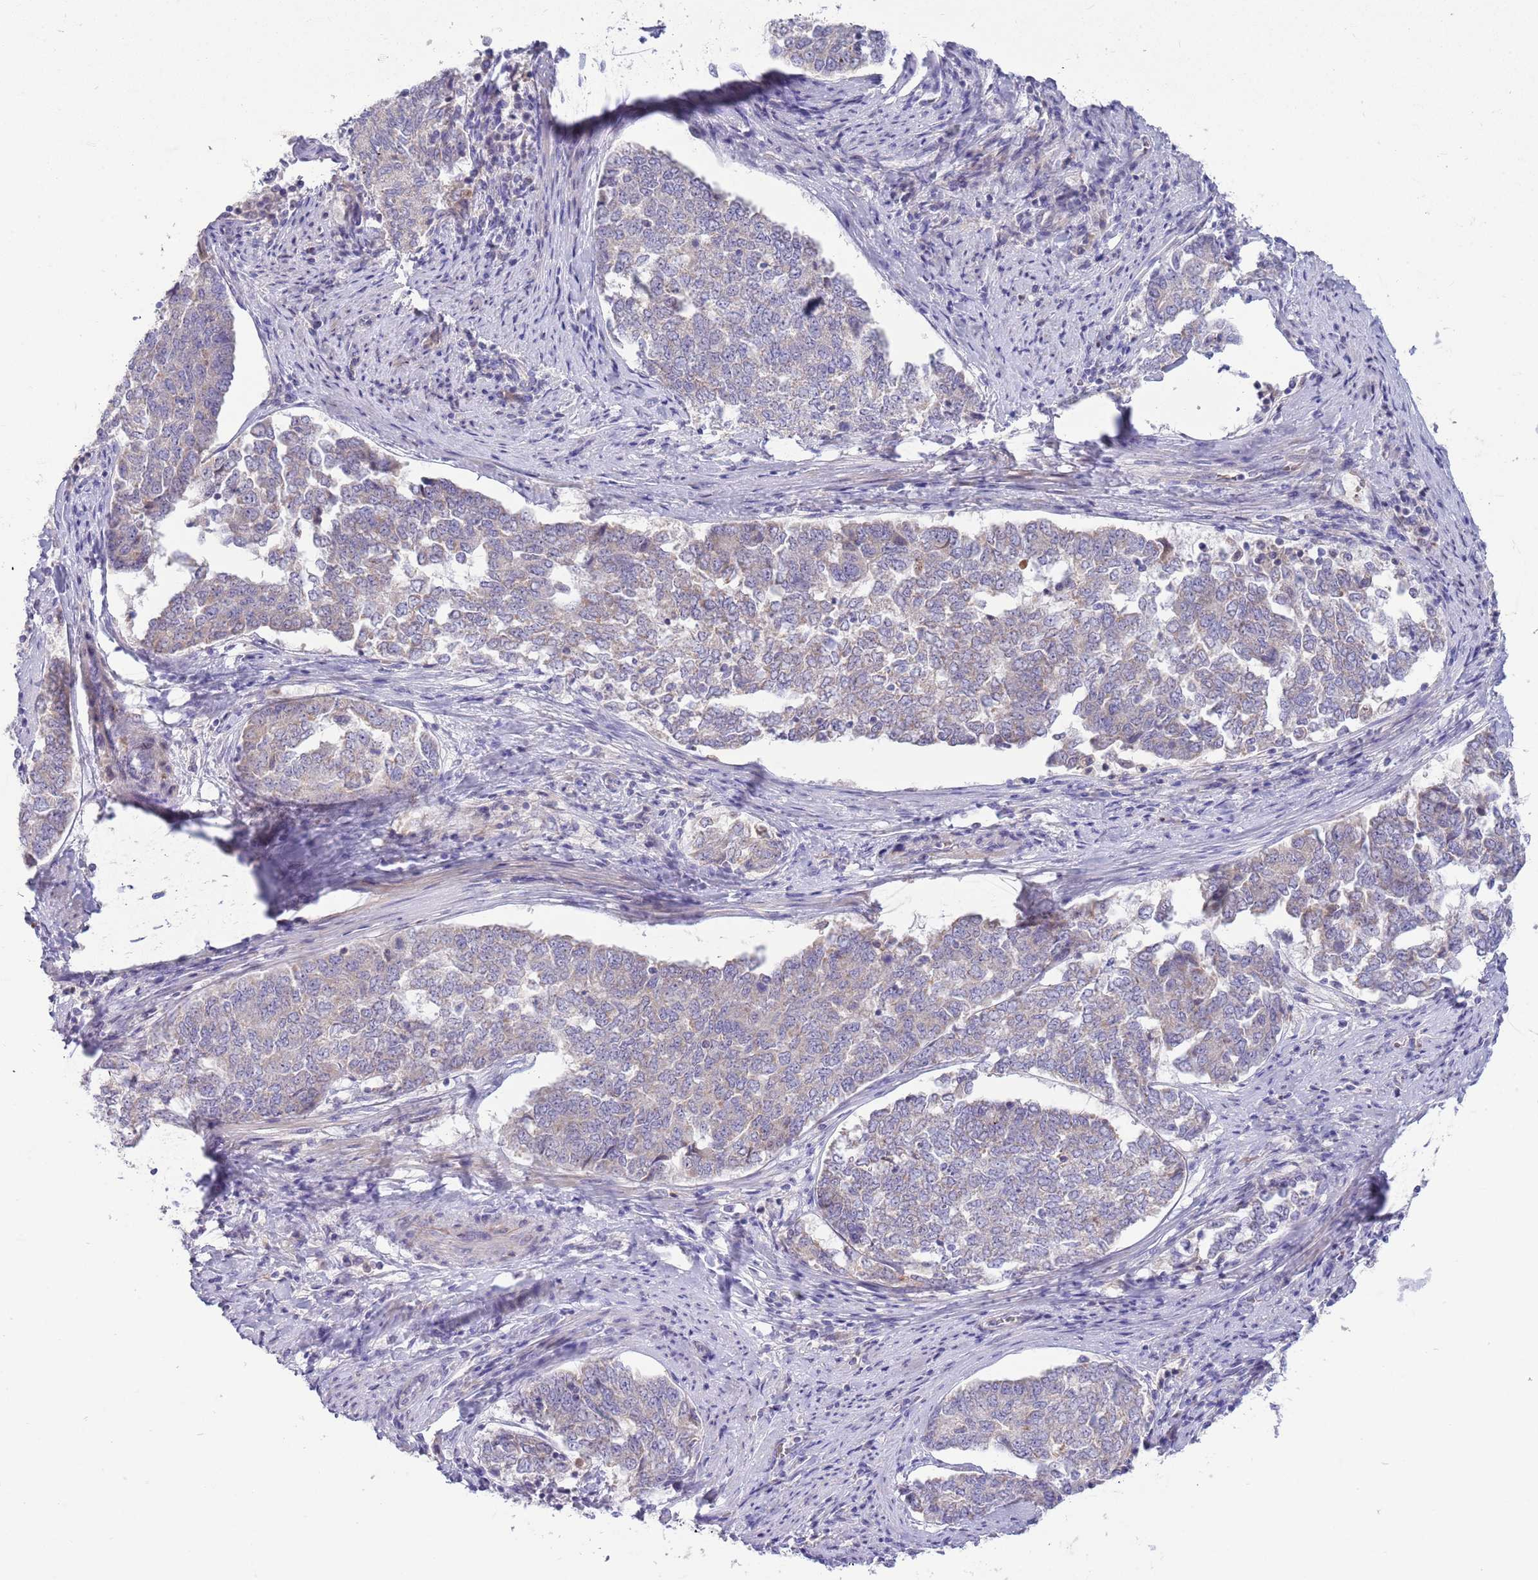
{"staining": {"intensity": "negative", "quantity": "none", "location": "none"}, "tissue": "endometrial cancer", "cell_type": "Tumor cells", "image_type": "cancer", "snomed": [{"axis": "morphology", "description": "Adenocarcinoma, NOS"}, {"axis": "topography", "description": "Endometrium"}], "caption": "A micrograph of endometrial cancer stained for a protein exhibits no brown staining in tumor cells.", "gene": "DDHD1", "patient": {"sex": "female", "age": 80}}